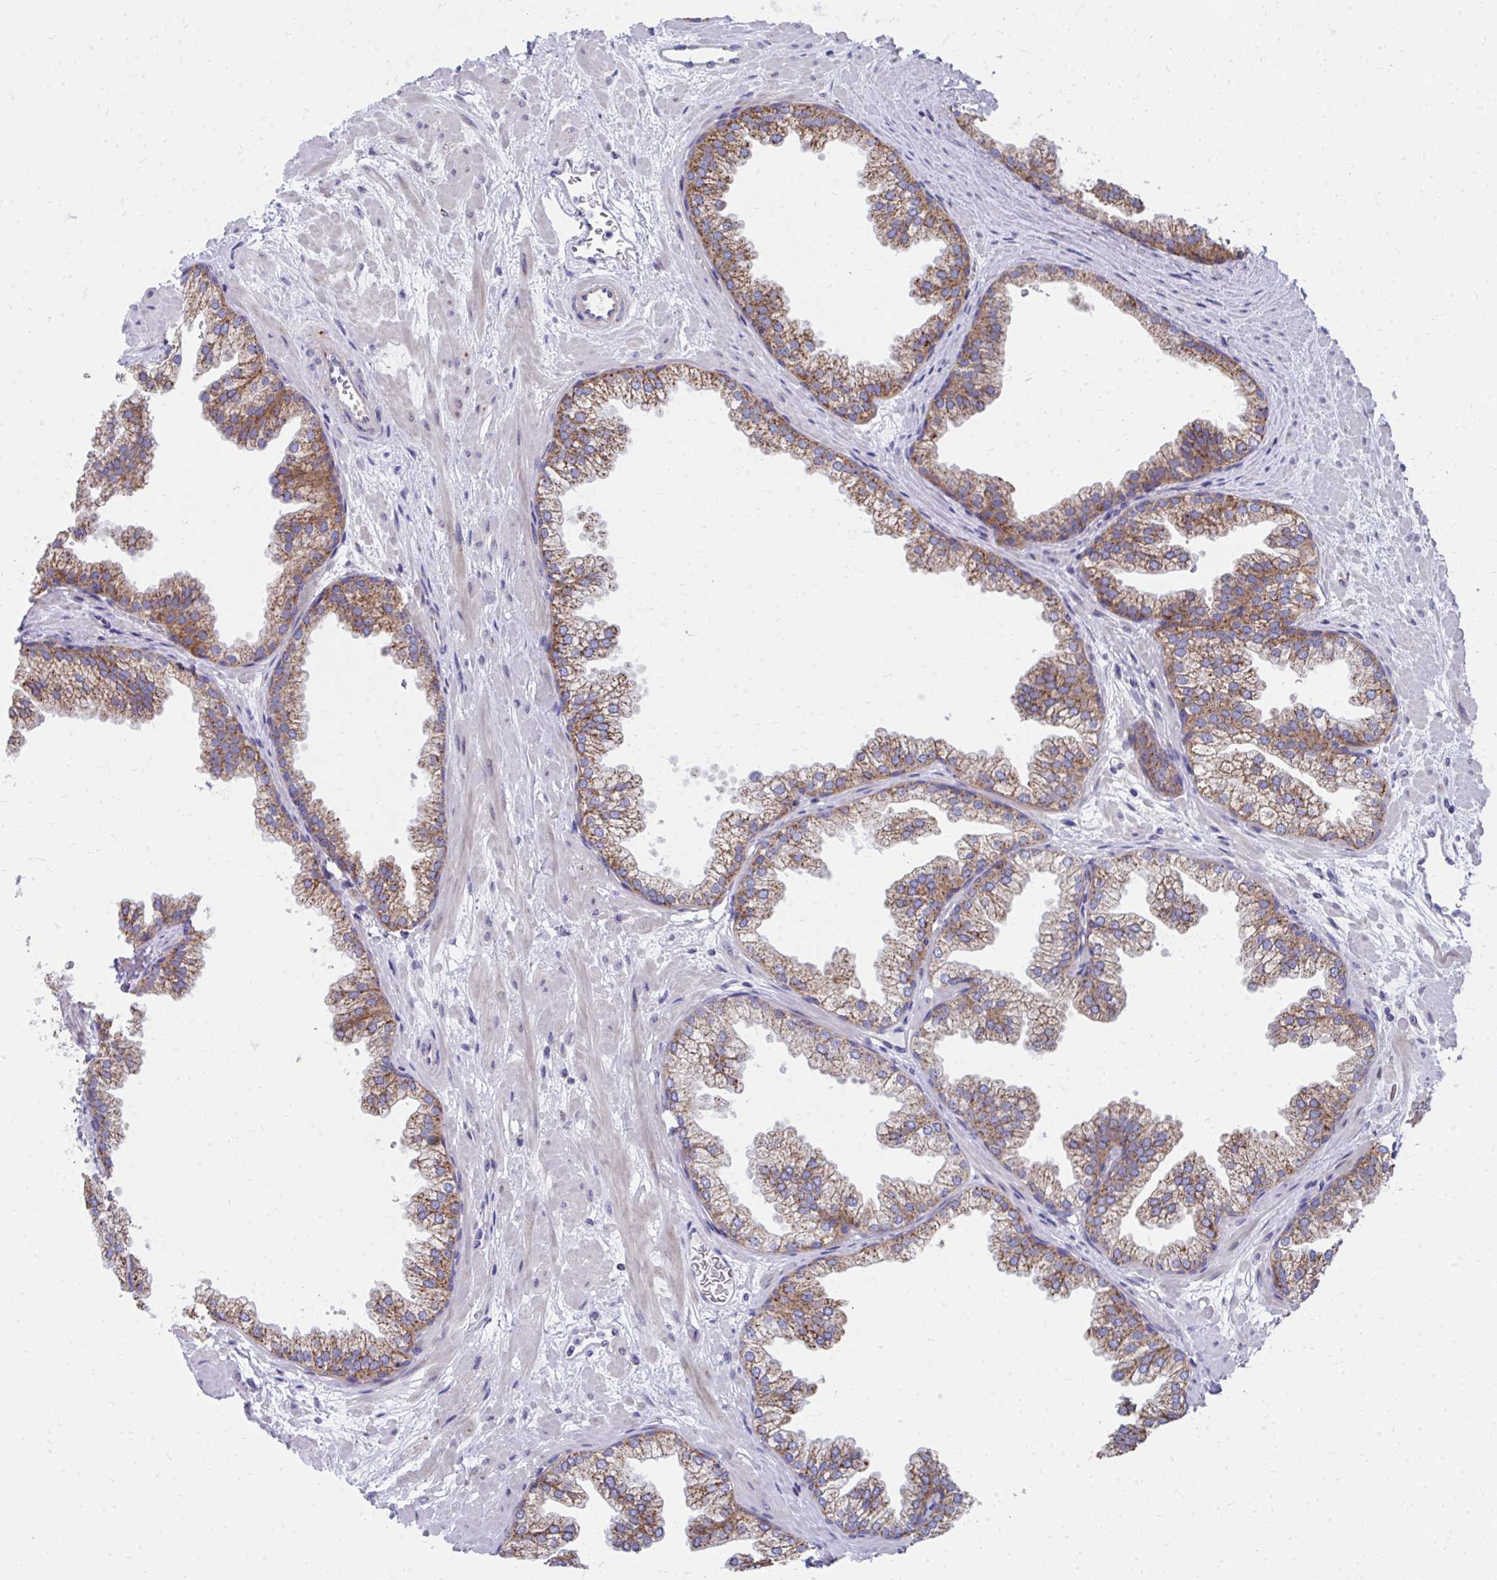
{"staining": {"intensity": "moderate", "quantity": ">75%", "location": "cytoplasmic/membranous"}, "tissue": "prostate", "cell_type": "Glandular cells", "image_type": "normal", "snomed": [{"axis": "morphology", "description": "Normal tissue, NOS"}, {"axis": "topography", "description": "Prostate"}], "caption": "IHC photomicrograph of unremarkable prostate: human prostate stained using IHC shows medium levels of moderate protein expression localized specifically in the cytoplasmic/membranous of glandular cells, appearing as a cytoplasmic/membranous brown color.", "gene": "IL37", "patient": {"sex": "male", "age": 37}}